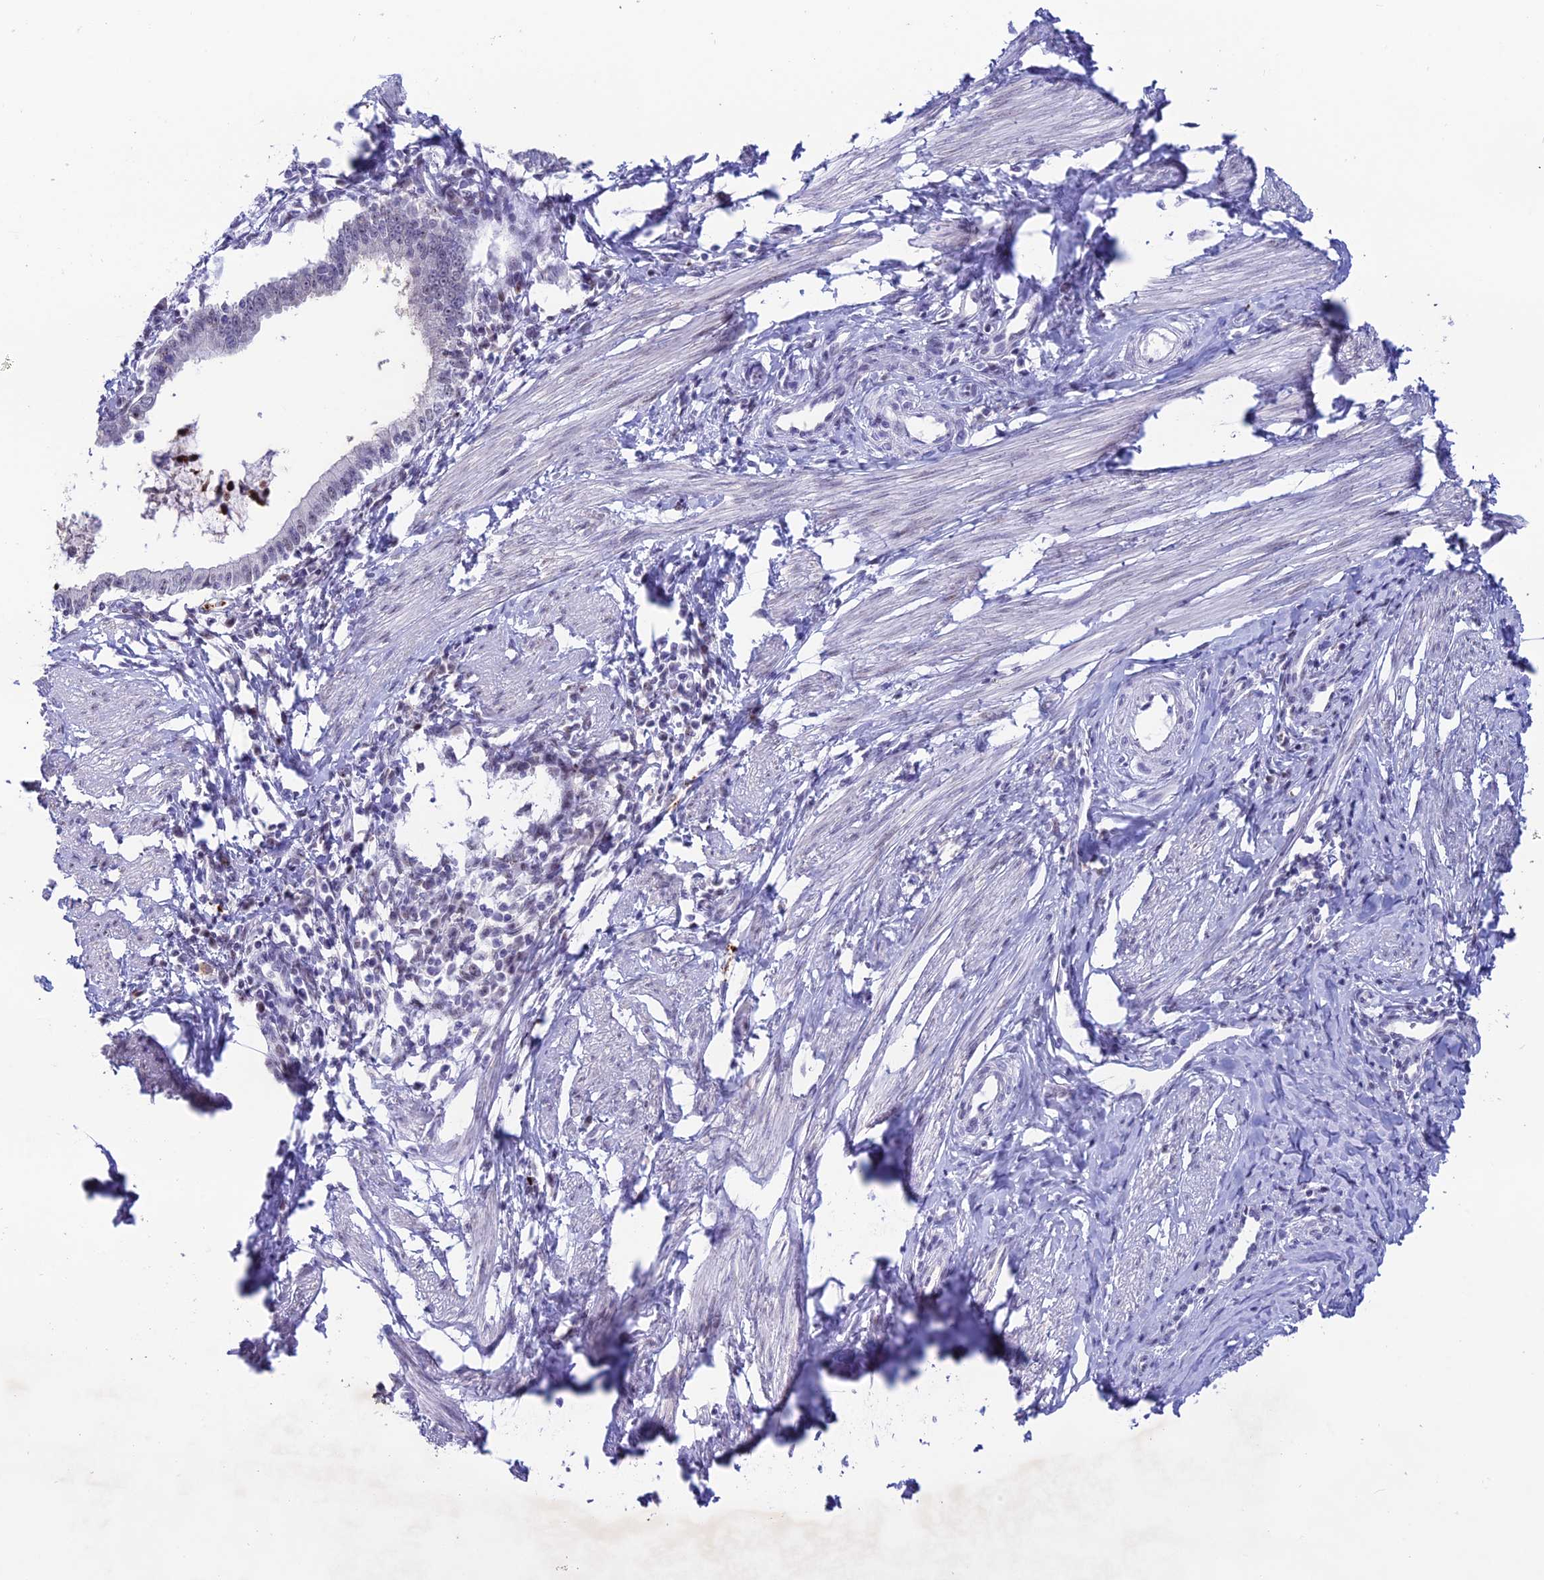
{"staining": {"intensity": "negative", "quantity": "none", "location": "none"}, "tissue": "cervical cancer", "cell_type": "Tumor cells", "image_type": "cancer", "snomed": [{"axis": "morphology", "description": "Adenocarcinoma, NOS"}, {"axis": "topography", "description": "Cervix"}], "caption": "This image is of cervical adenocarcinoma stained with IHC to label a protein in brown with the nuclei are counter-stained blue. There is no positivity in tumor cells.", "gene": "MFSD2B", "patient": {"sex": "female", "age": 36}}